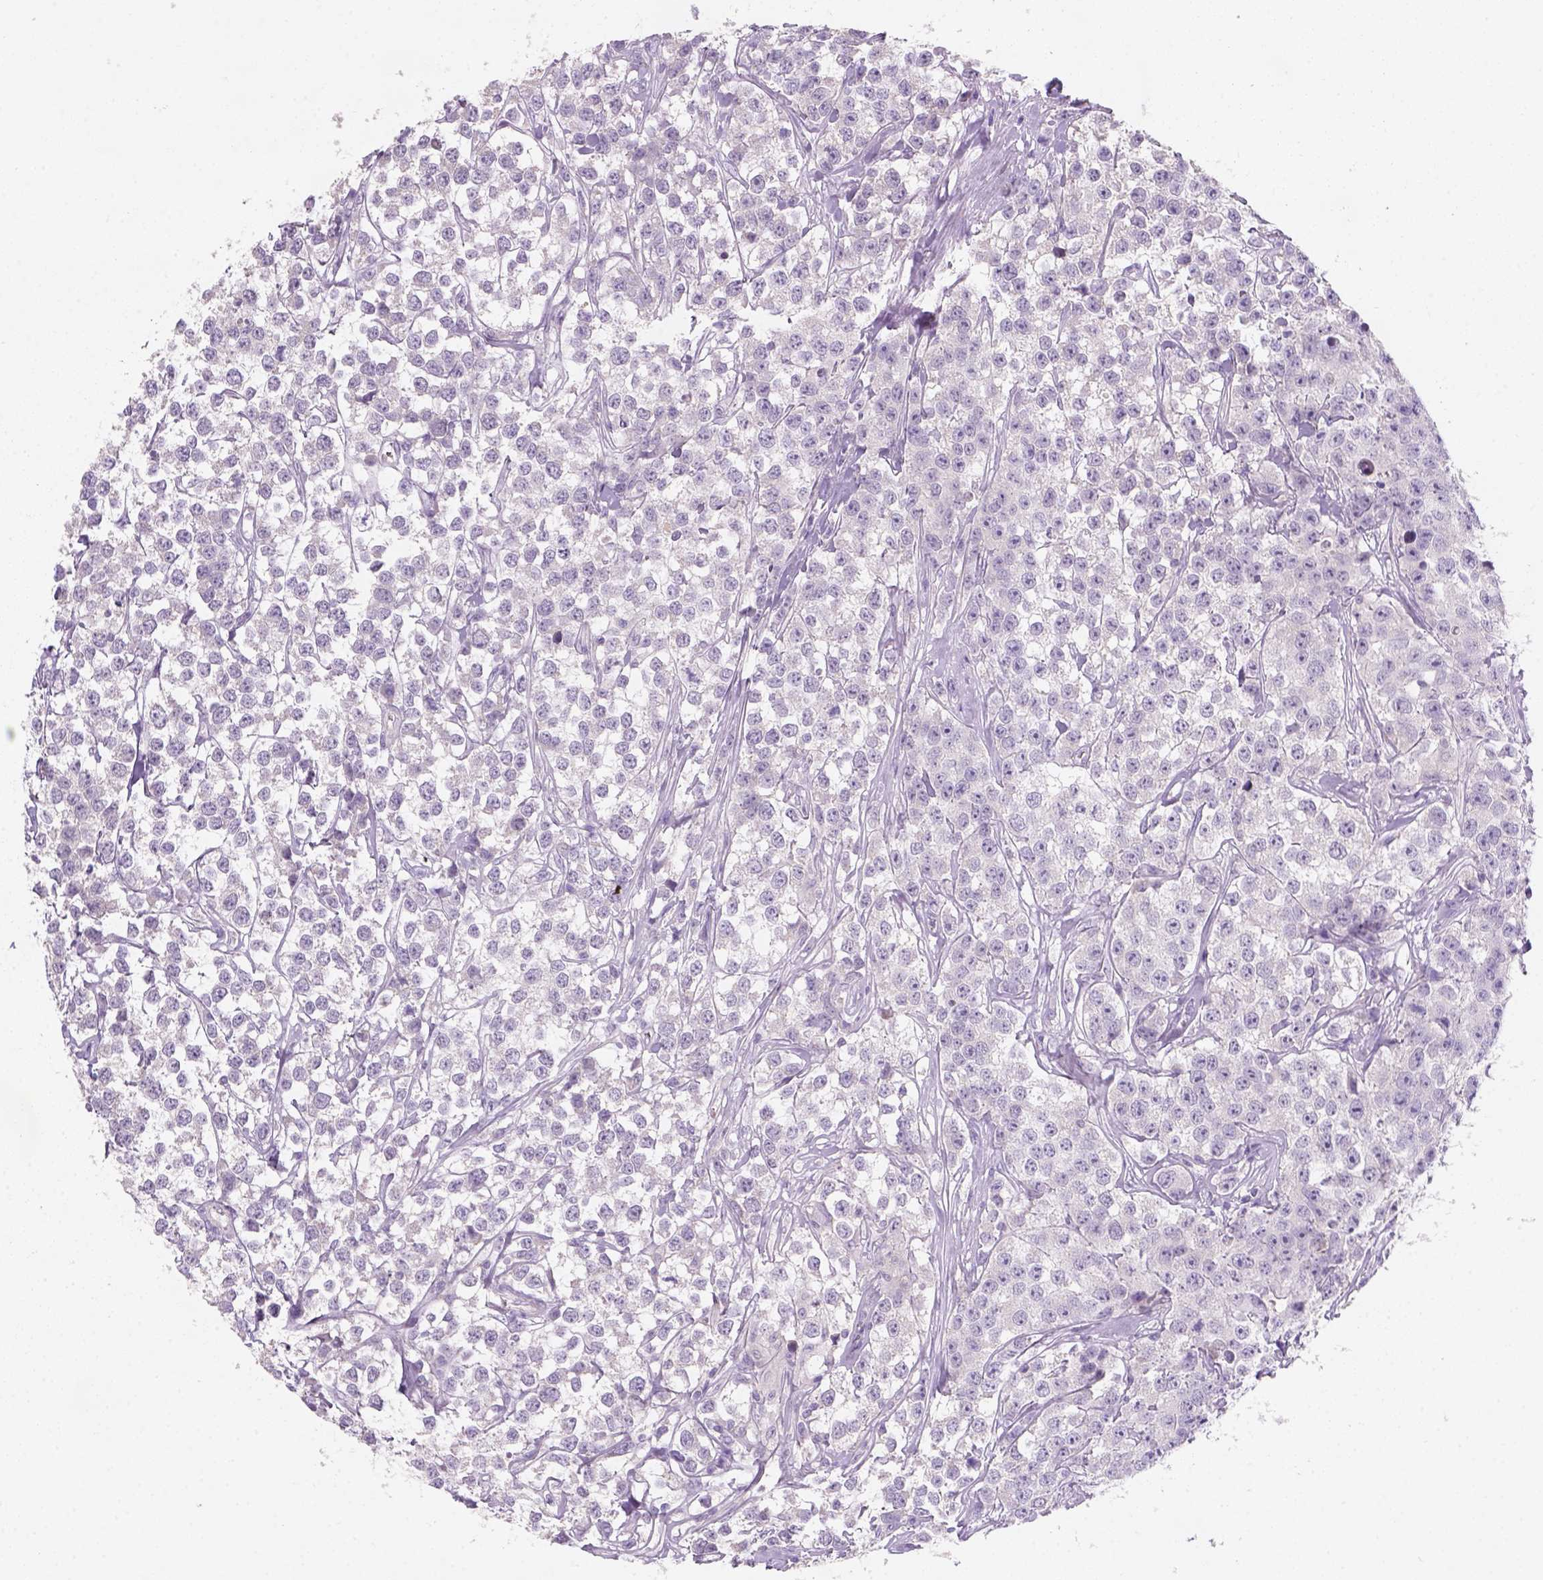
{"staining": {"intensity": "negative", "quantity": "none", "location": "none"}, "tissue": "testis cancer", "cell_type": "Tumor cells", "image_type": "cancer", "snomed": [{"axis": "morphology", "description": "Seminoma, NOS"}, {"axis": "topography", "description": "Testis"}], "caption": "Testis cancer was stained to show a protein in brown. There is no significant staining in tumor cells. (DAB immunohistochemistry with hematoxylin counter stain).", "gene": "ZMAT4", "patient": {"sex": "male", "age": 59}}